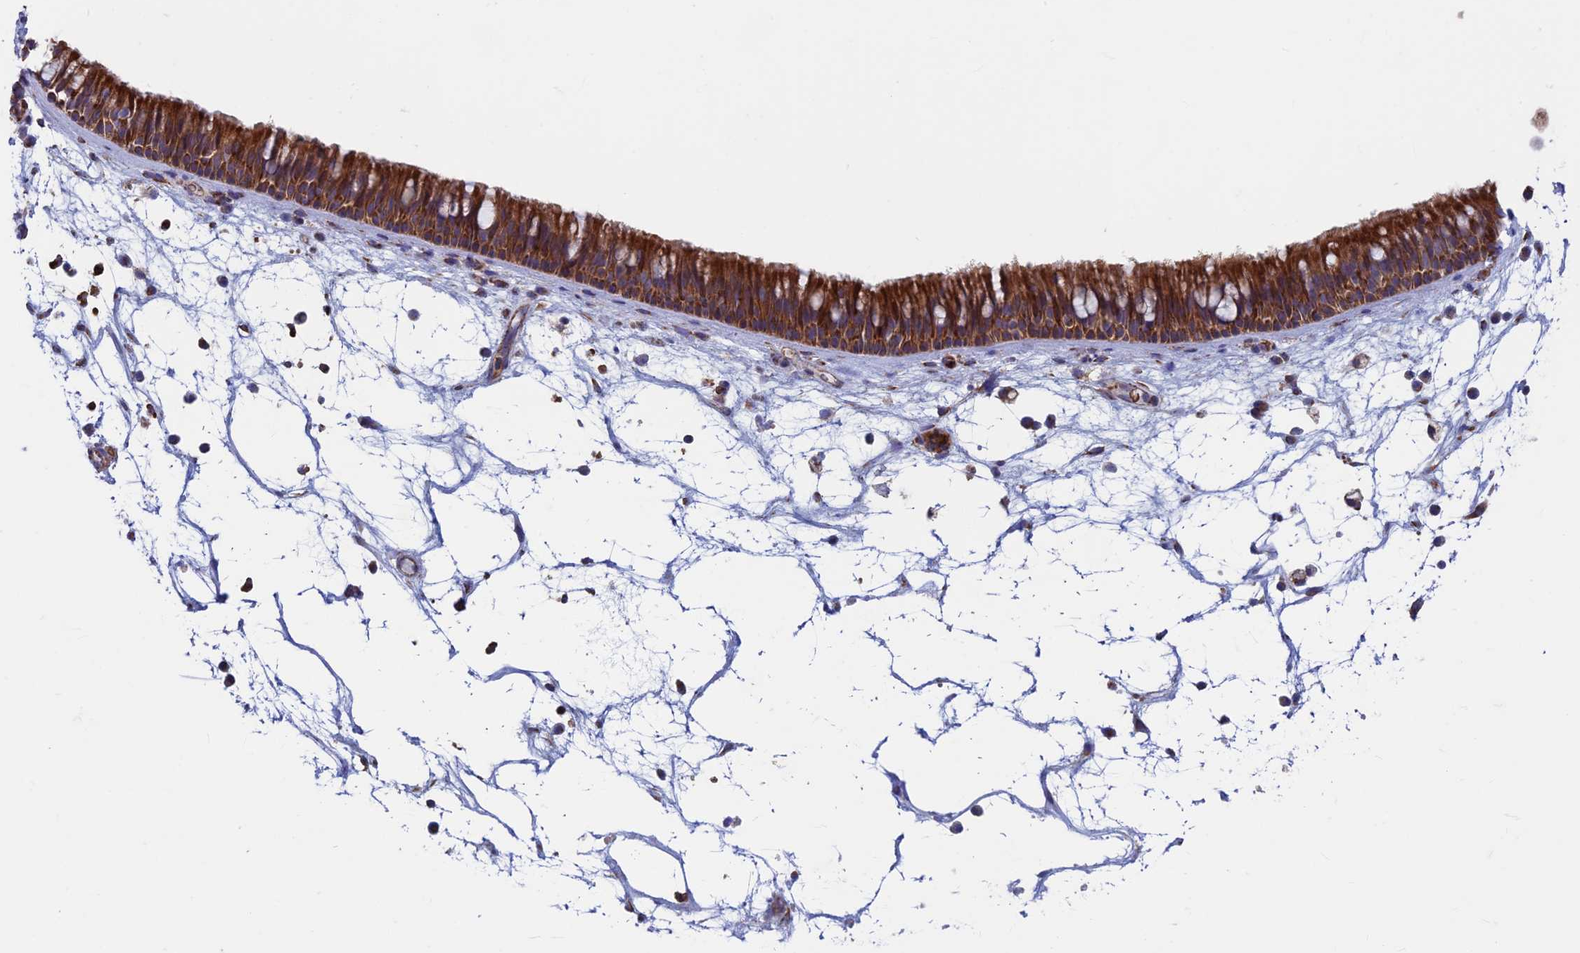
{"staining": {"intensity": "strong", "quantity": ">75%", "location": "cytoplasmic/membranous"}, "tissue": "nasopharynx", "cell_type": "Respiratory epithelial cells", "image_type": "normal", "snomed": [{"axis": "morphology", "description": "Normal tissue, NOS"}, {"axis": "morphology", "description": "Inflammation, NOS"}, {"axis": "morphology", "description": "Malignant melanoma, Metastatic site"}, {"axis": "topography", "description": "Nasopharynx"}], "caption": "Immunohistochemical staining of normal human nasopharynx displays >75% levels of strong cytoplasmic/membranous protein expression in about >75% of respiratory epithelial cells.", "gene": "DNM1L", "patient": {"sex": "male", "age": 70}}